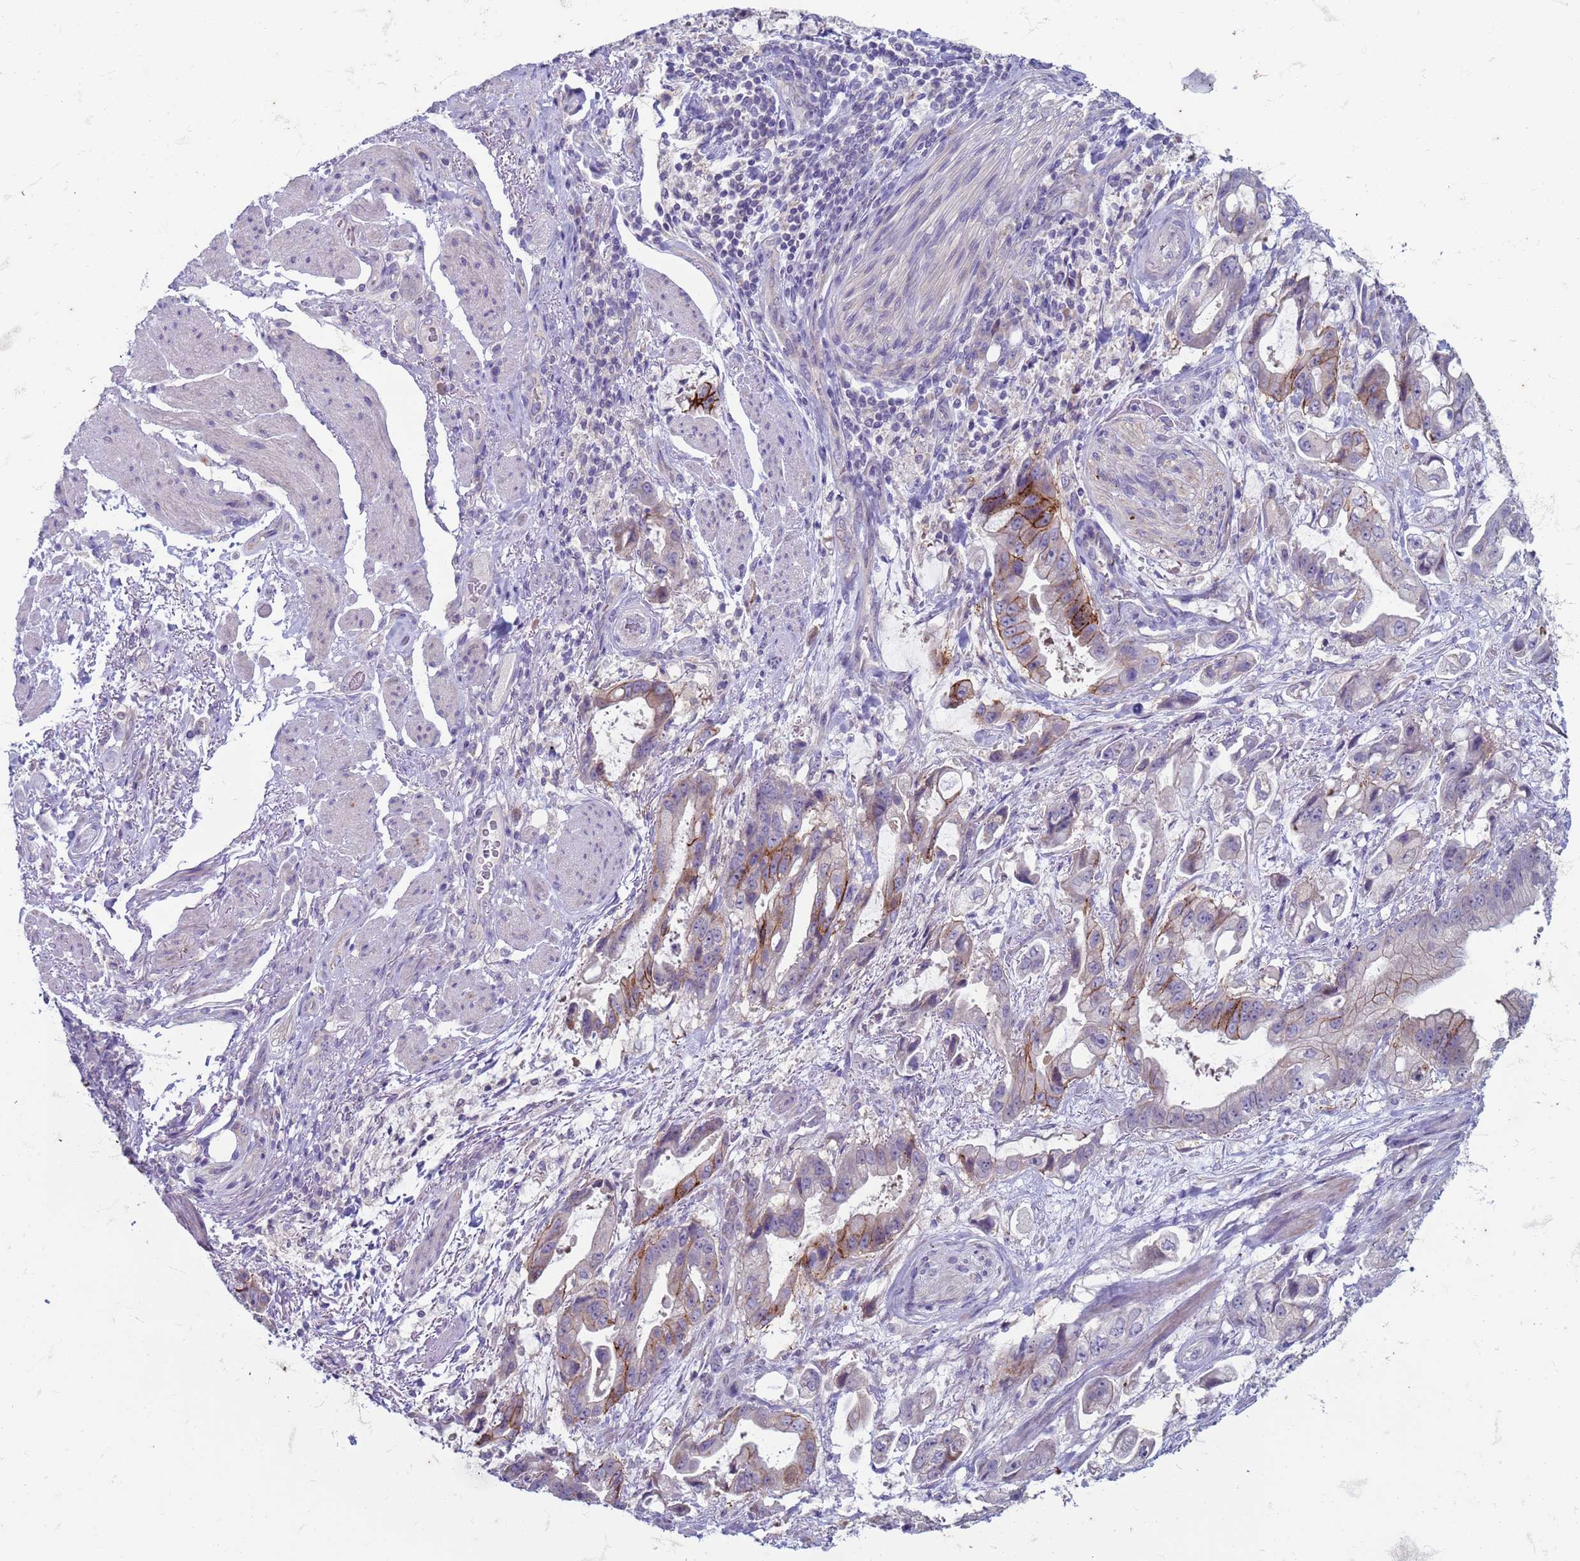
{"staining": {"intensity": "moderate", "quantity": "<25%", "location": "cytoplasmic/membranous"}, "tissue": "stomach cancer", "cell_type": "Tumor cells", "image_type": "cancer", "snomed": [{"axis": "morphology", "description": "Adenocarcinoma, NOS"}, {"axis": "topography", "description": "Stomach"}], "caption": "Human stomach cancer stained with a brown dye demonstrates moderate cytoplasmic/membranous positive positivity in about <25% of tumor cells.", "gene": "SUCO", "patient": {"sex": "male", "age": 62}}